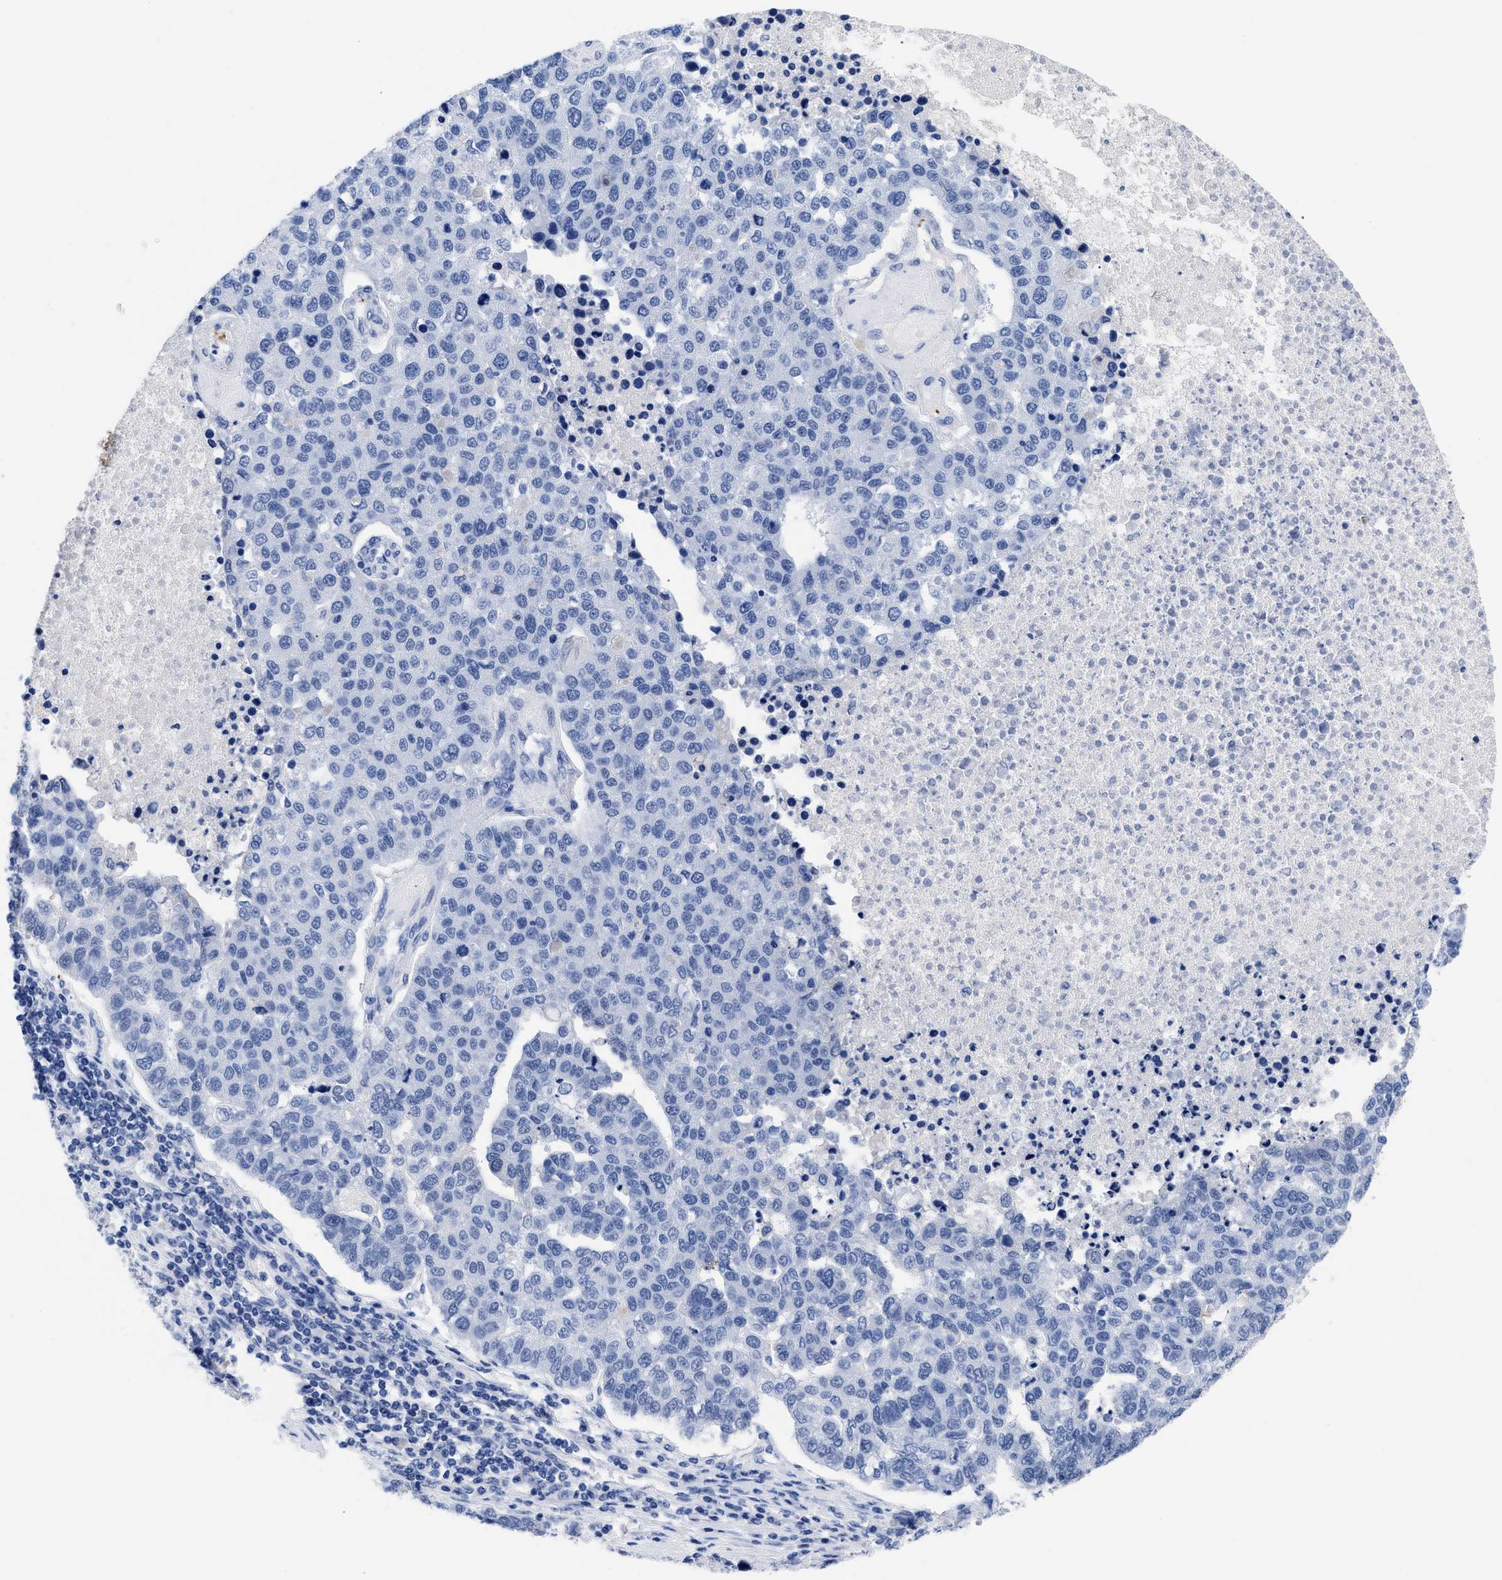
{"staining": {"intensity": "negative", "quantity": "none", "location": "none"}, "tissue": "pancreatic cancer", "cell_type": "Tumor cells", "image_type": "cancer", "snomed": [{"axis": "morphology", "description": "Adenocarcinoma, NOS"}, {"axis": "topography", "description": "Pancreas"}], "caption": "Immunohistochemistry micrograph of pancreatic cancer (adenocarcinoma) stained for a protein (brown), which displays no positivity in tumor cells. (DAB (3,3'-diaminobenzidine) immunohistochemistry, high magnification).", "gene": "TREML1", "patient": {"sex": "female", "age": 61}}